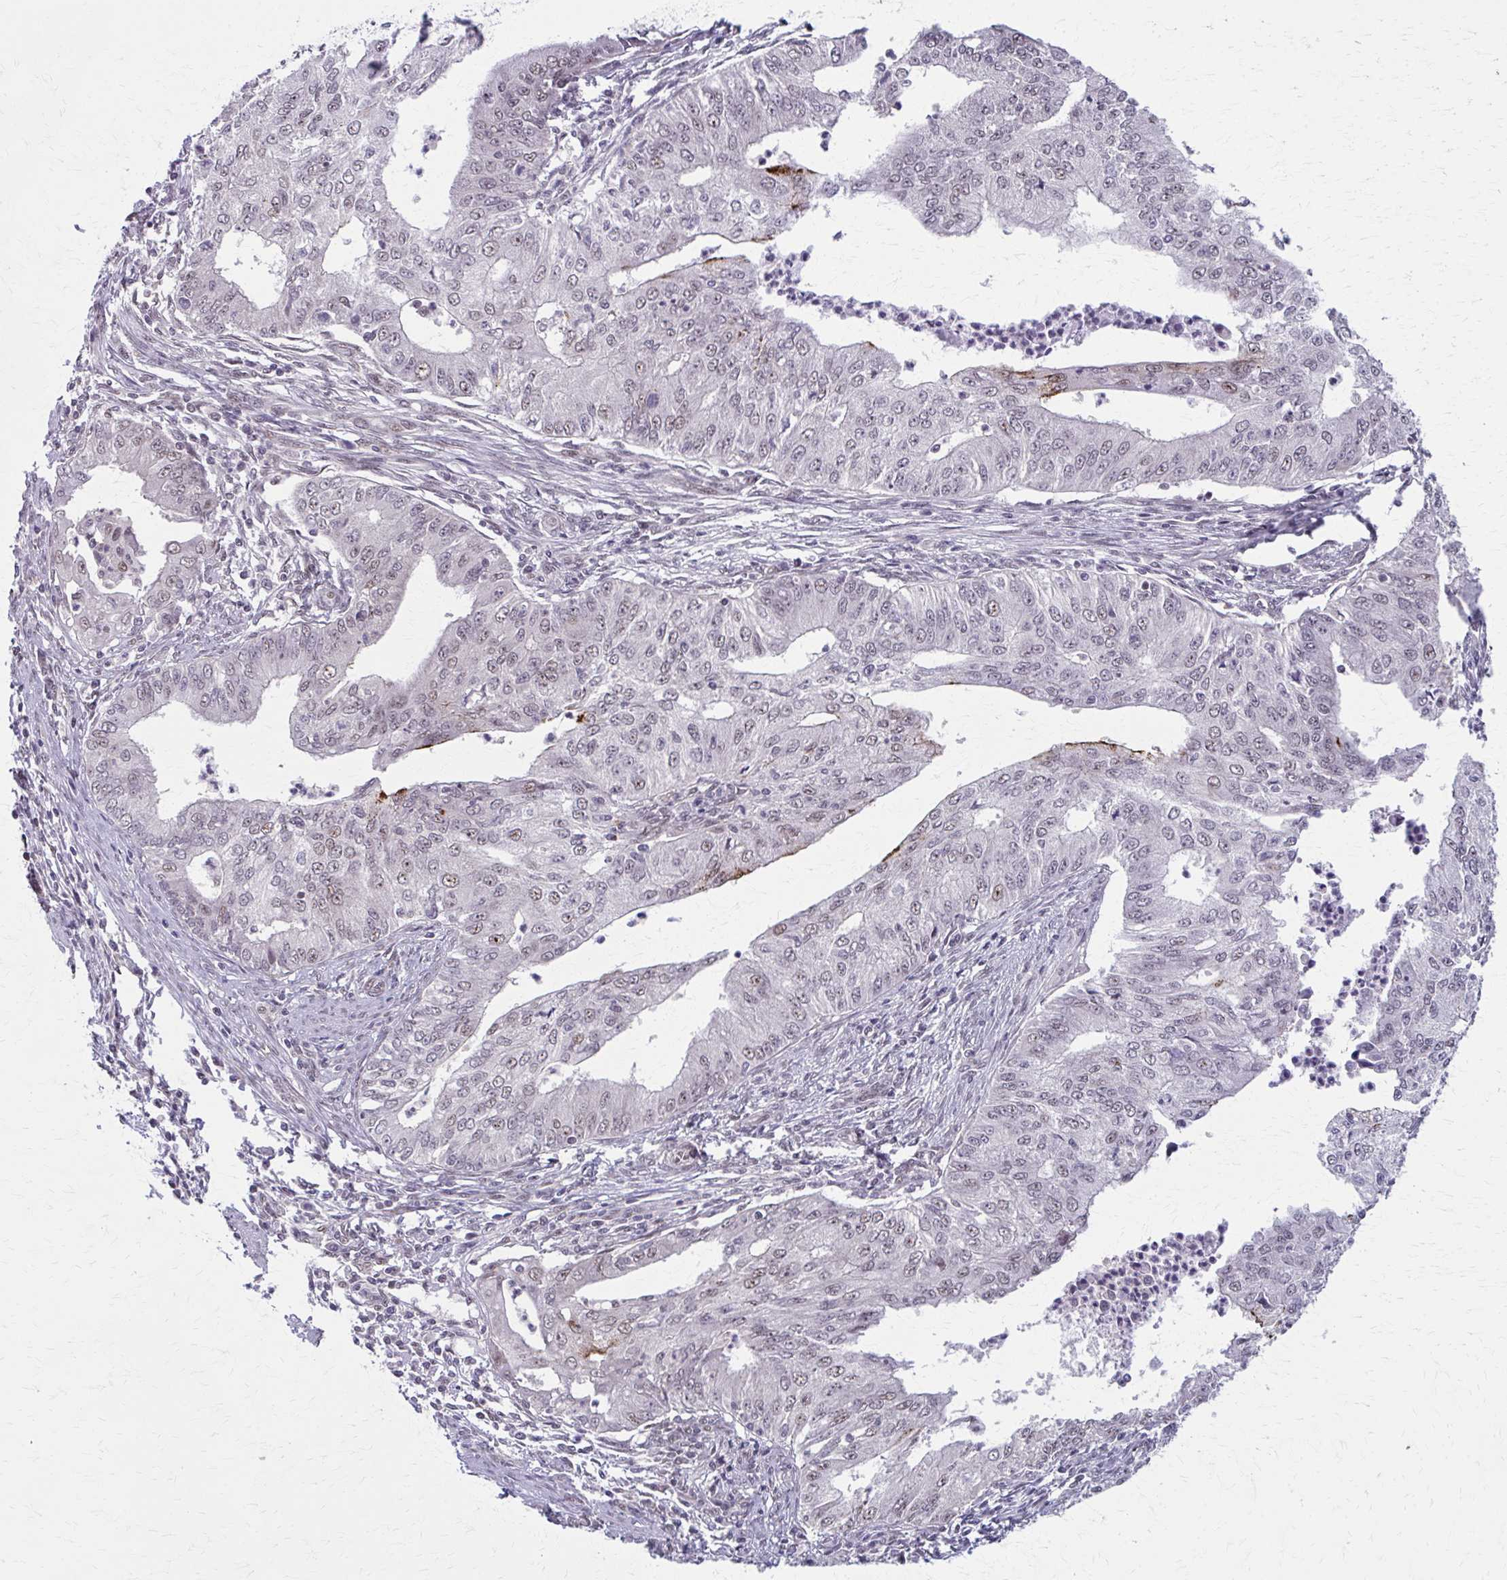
{"staining": {"intensity": "weak", "quantity": "25%-75%", "location": "nuclear"}, "tissue": "endometrial cancer", "cell_type": "Tumor cells", "image_type": "cancer", "snomed": [{"axis": "morphology", "description": "Adenocarcinoma, NOS"}, {"axis": "topography", "description": "Endometrium"}], "caption": "About 25%-75% of tumor cells in human endometrial adenocarcinoma demonstrate weak nuclear protein staining as visualized by brown immunohistochemical staining.", "gene": "SETBP1", "patient": {"sex": "female", "age": 50}}